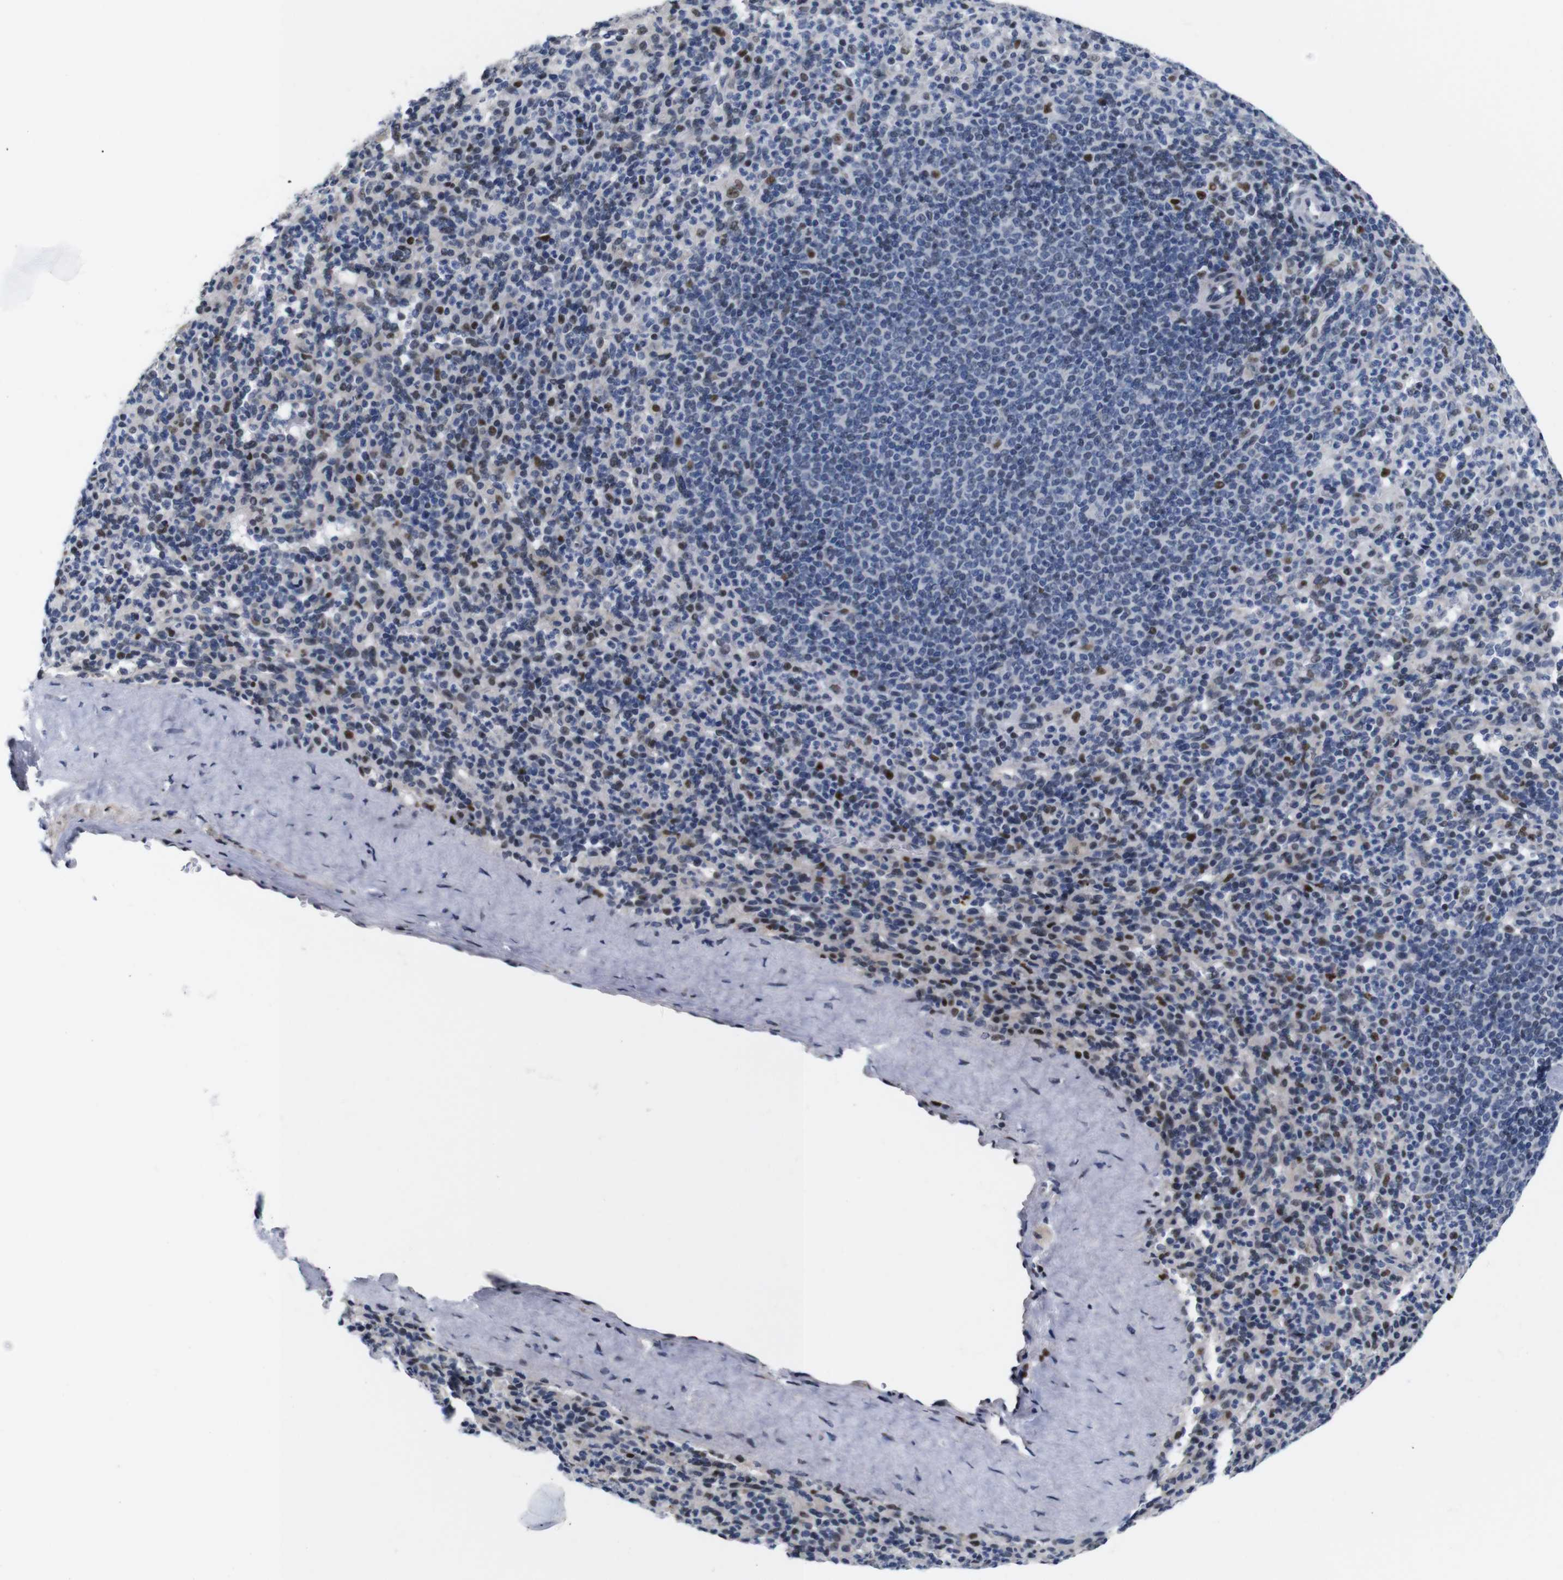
{"staining": {"intensity": "moderate", "quantity": "25%-75%", "location": "nuclear"}, "tissue": "spleen", "cell_type": "Cells in red pulp", "image_type": "normal", "snomed": [{"axis": "morphology", "description": "Normal tissue, NOS"}, {"axis": "topography", "description": "Spleen"}], "caption": "This histopathology image displays immunohistochemistry (IHC) staining of normal human spleen, with medium moderate nuclear staining in approximately 25%-75% of cells in red pulp.", "gene": "GATA6", "patient": {"sex": "male", "age": 36}}